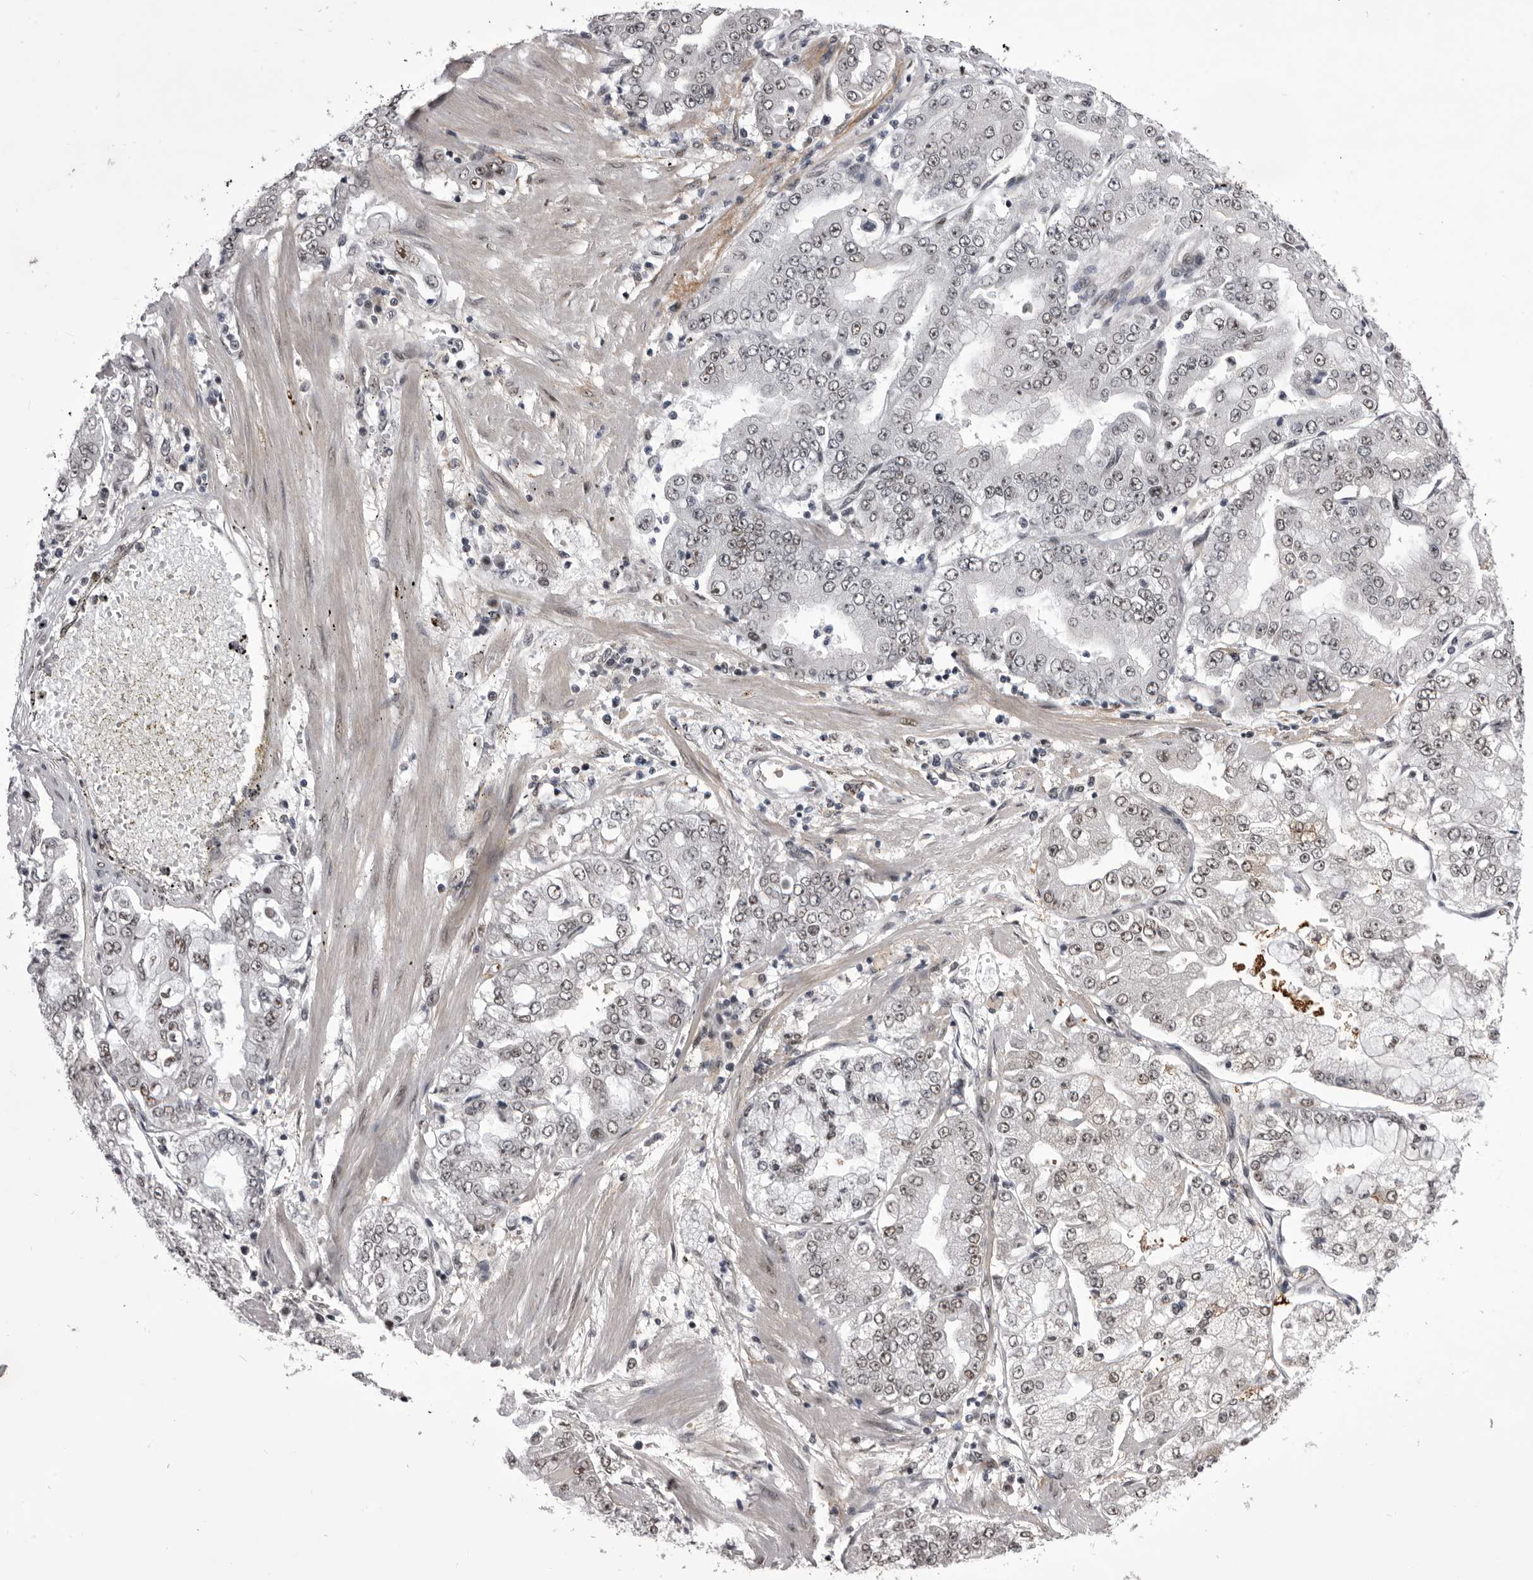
{"staining": {"intensity": "weak", "quantity": "25%-75%", "location": "nuclear"}, "tissue": "stomach cancer", "cell_type": "Tumor cells", "image_type": "cancer", "snomed": [{"axis": "morphology", "description": "Adenocarcinoma, NOS"}, {"axis": "topography", "description": "Stomach"}], "caption": "Protein expression analysis of human stomach cancer (adenocarcinoma) reveals weak nuclear expression in approximately 25%-75% of tumor cells.", "gene": "PRPF3", "patient": {"sex": "male", "age": 76}}